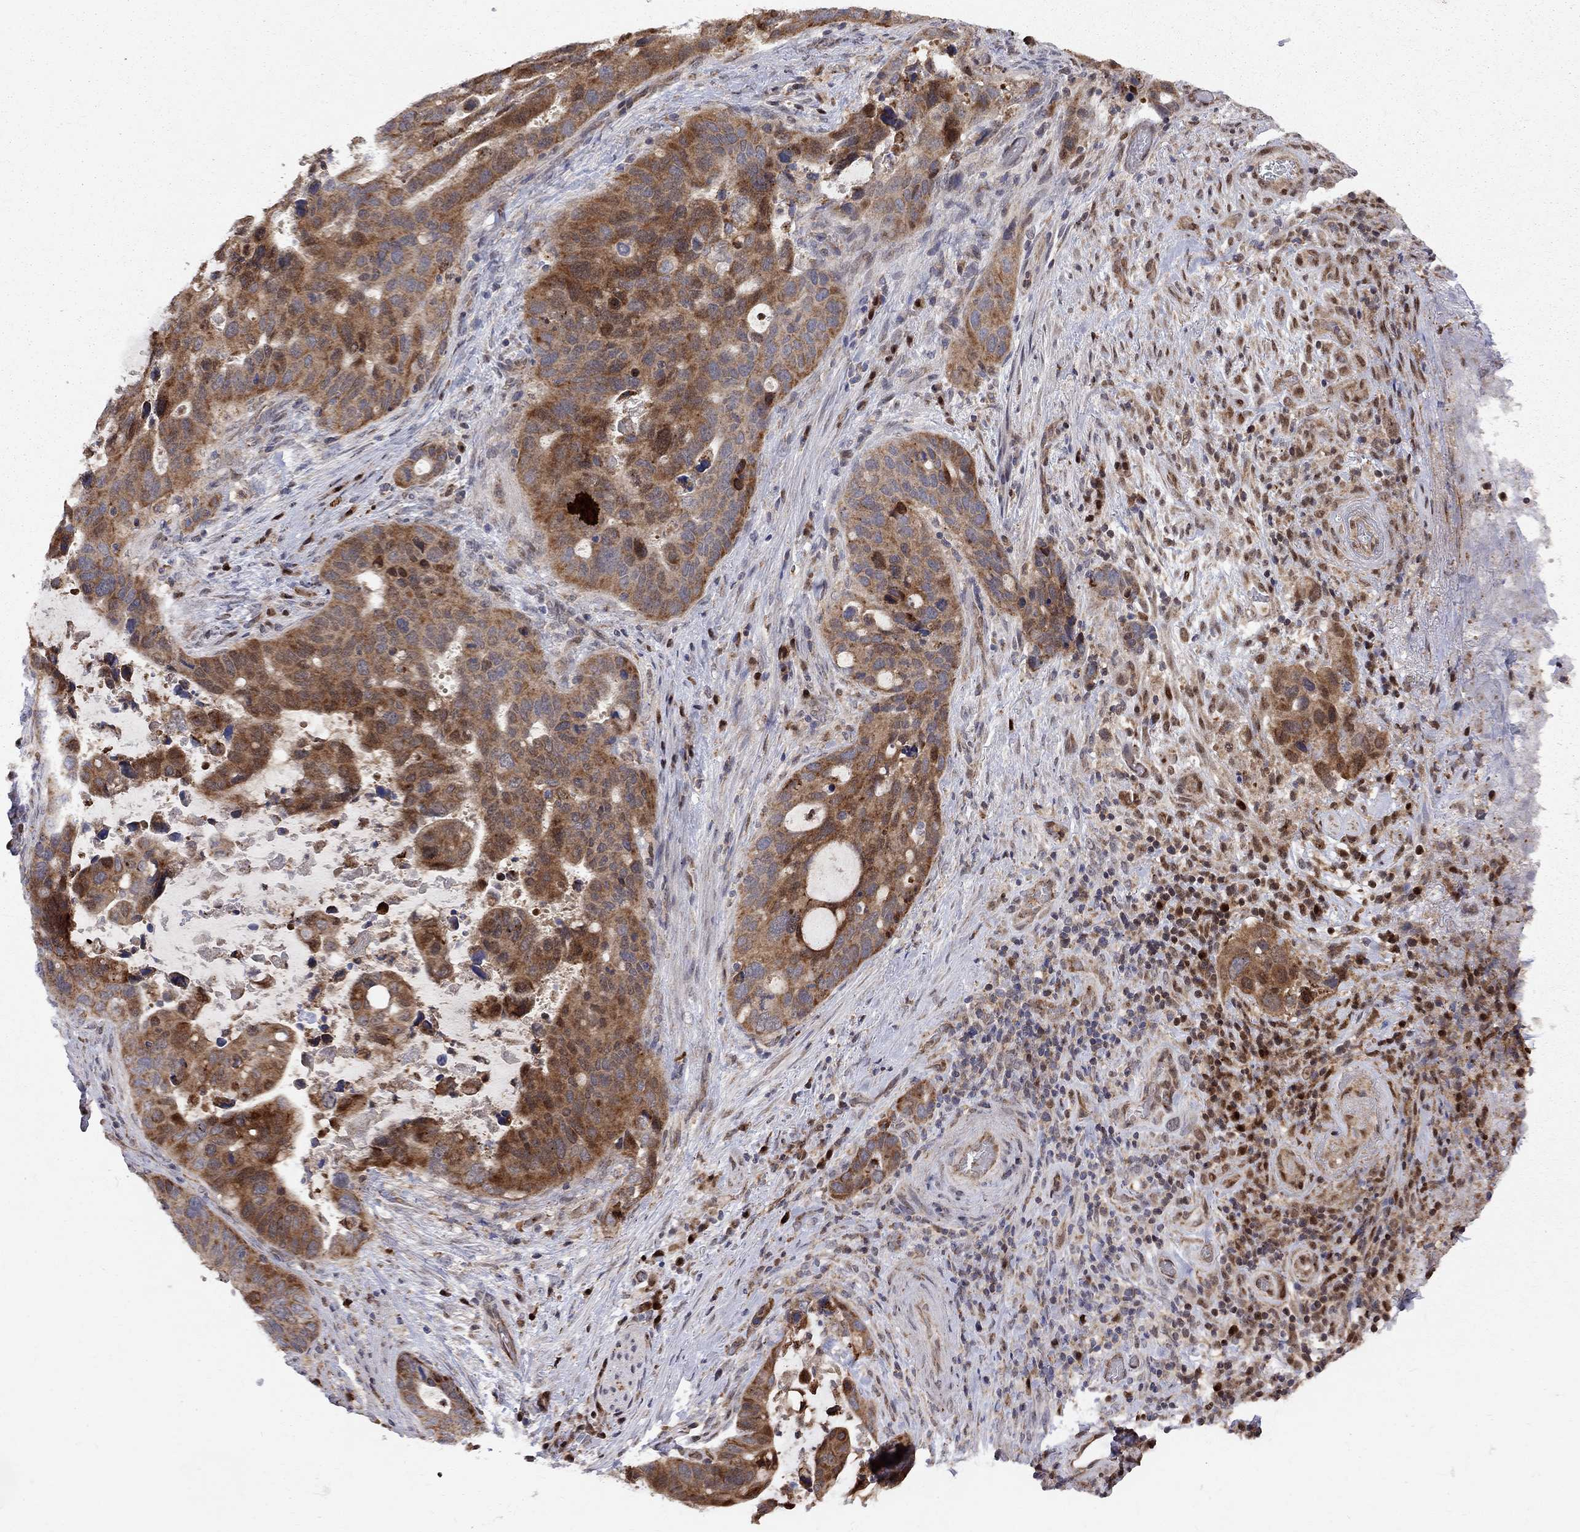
{"staining": {"intensity": "moderate", "quantity": ">75%", "location": "cytoplasmic/membranous"}, "tissue": "stomach cancer", "cell_type": "Tumor cells", "image_type": "cancer", "snomed": [{"axis": "morphology", "description": "Adenocarcinoma, NOS"}, {"axis": "topography", "description": "Stomach"}], "caption": "The histopathology image exhibits a brown stain indicating the presence of a protein in the cytoplasmic/membranous of tumor cells in stomach adenocarcinoma.", "gene": "ELOB", "patient": {"sex": "male", "age": 54}}